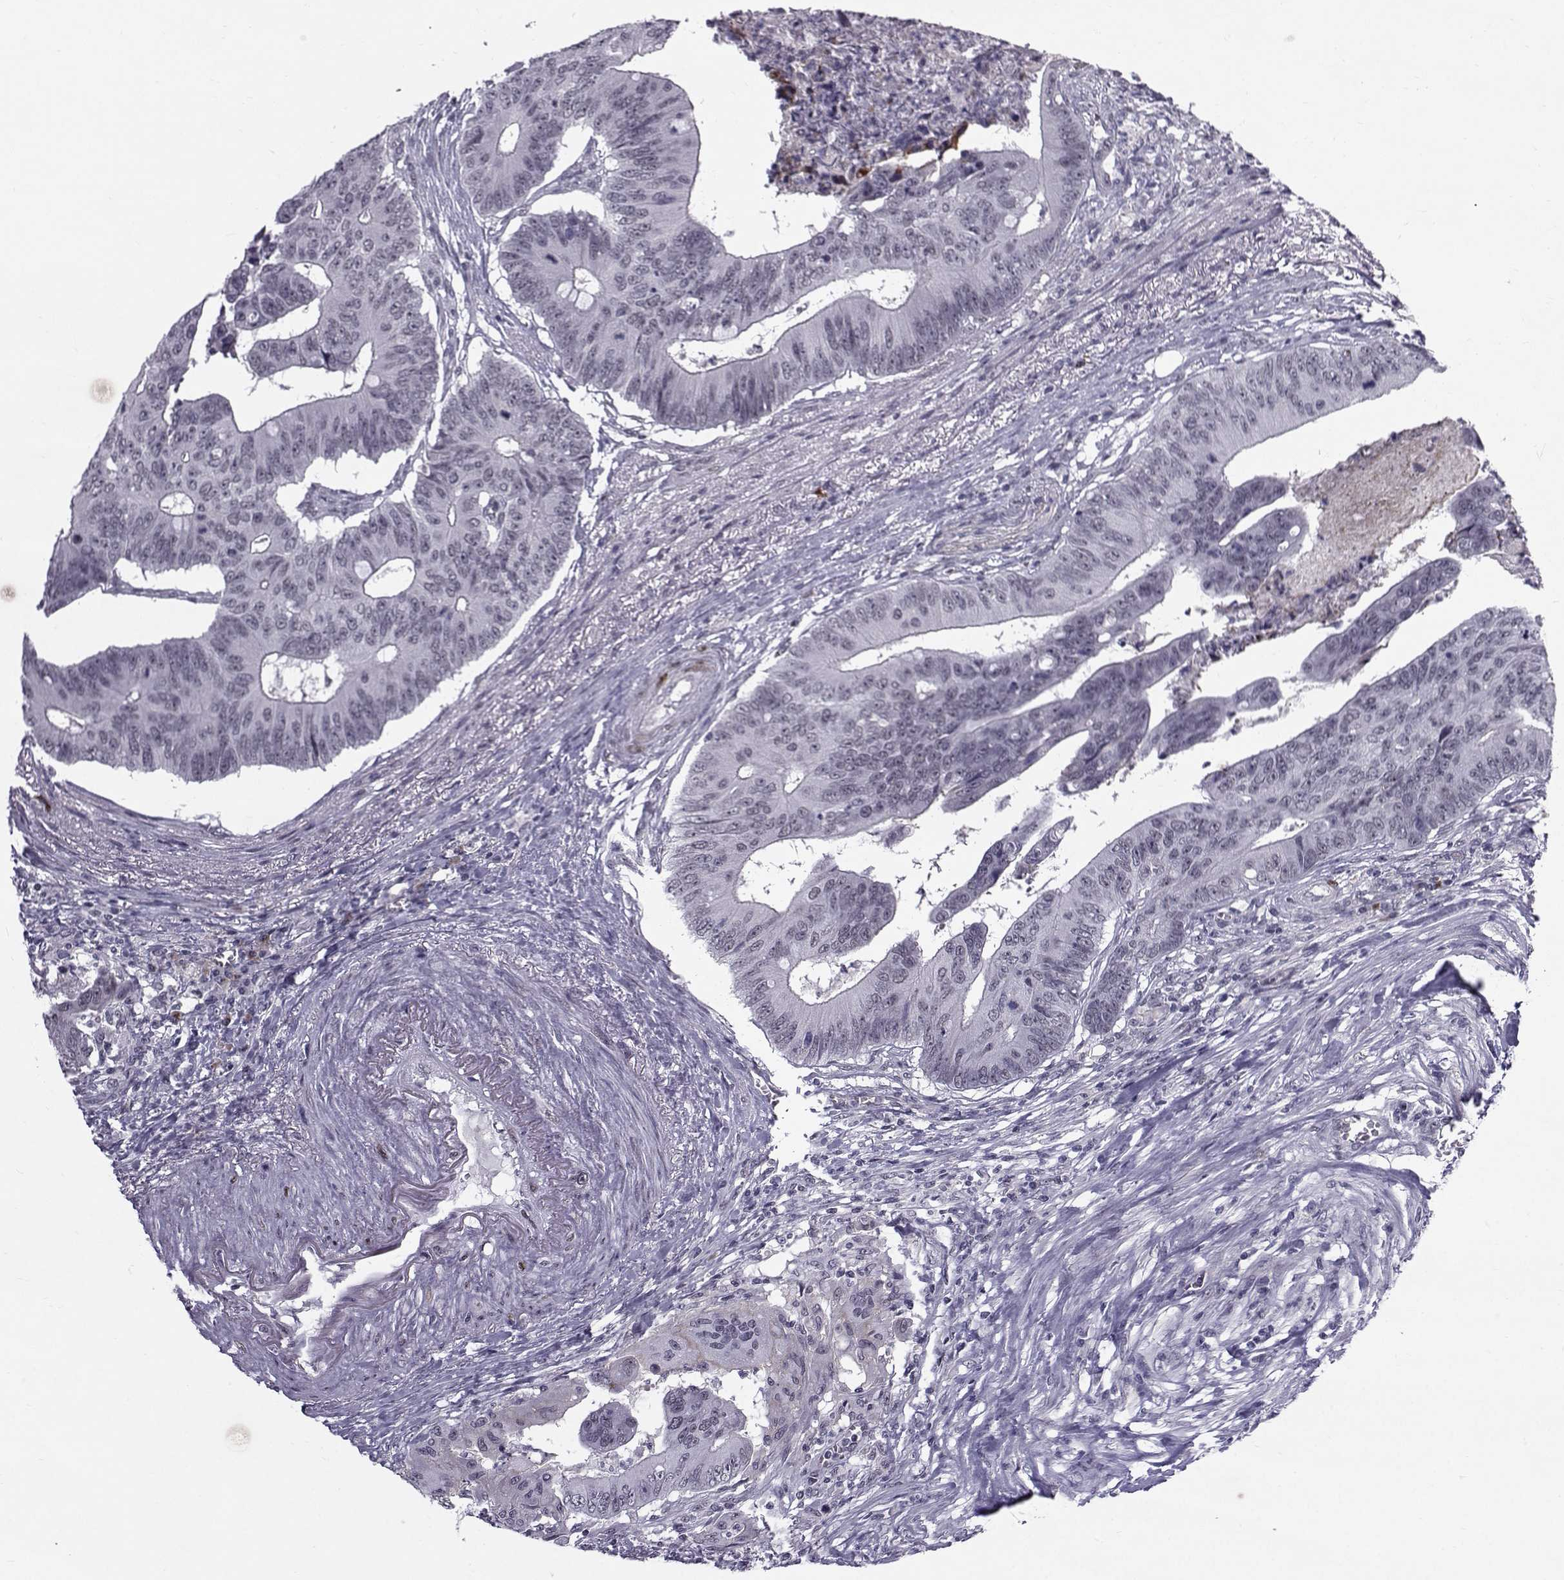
{"staining": {"intensity": "negative", "quantity": "none", "location": "none"}, "tissue": "colorectal cancer", "cell_type": "Tumor cells", "image_type": "cancer", "snomed": [{"axis": "morphology", "description": "Adenocarcinoma, NOS"}, {"axis": "topography", "description": "Colon"}], "caption": "The photomicrograph demonstrates no staining of tumor cells in adenocarcinoma (colorectal).", "gene": "RBM24", "patient": {"sex": "male", "age": 84}}